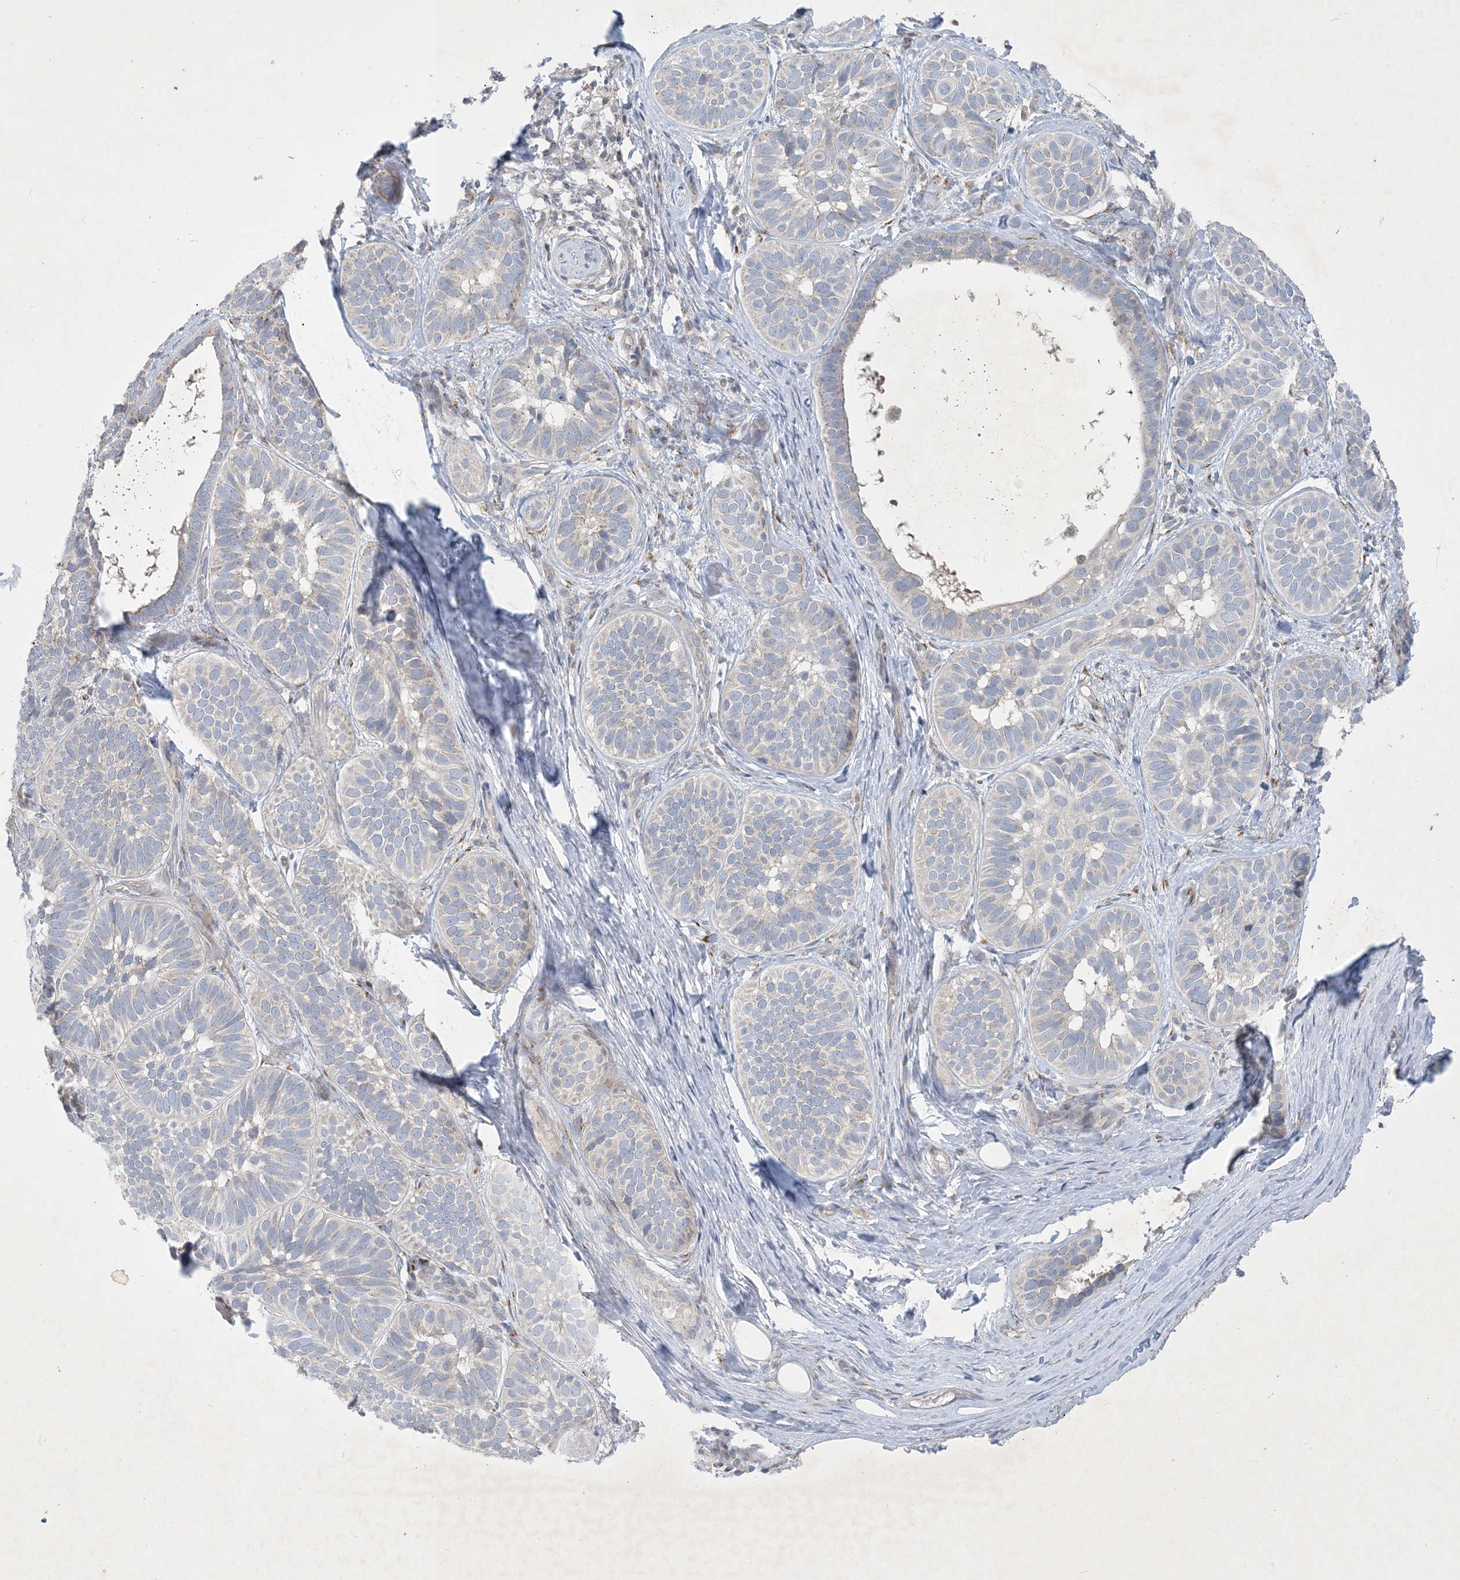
{"staining": {"intensity": "negative", "quantity": "none", "location": "none"}, "tissue": "skin cancer", "cell_type": "Tumor cells", "image_type": "cancer", "snomed": [{"axis": "morphology", "description": "Basal cell carcinoma"}, {"axis": "topography", "description": "Skin"}], "caption": "This image is of skin cancer (basal cell carcinoma) stained with immunohistochemistry (IHC) to label a protein in brown with the nuclei are counter-stained blue. There is no staining in tumor cells.", "gene": "CCDC14", "patient": {"sex": "male", "age": 62}}